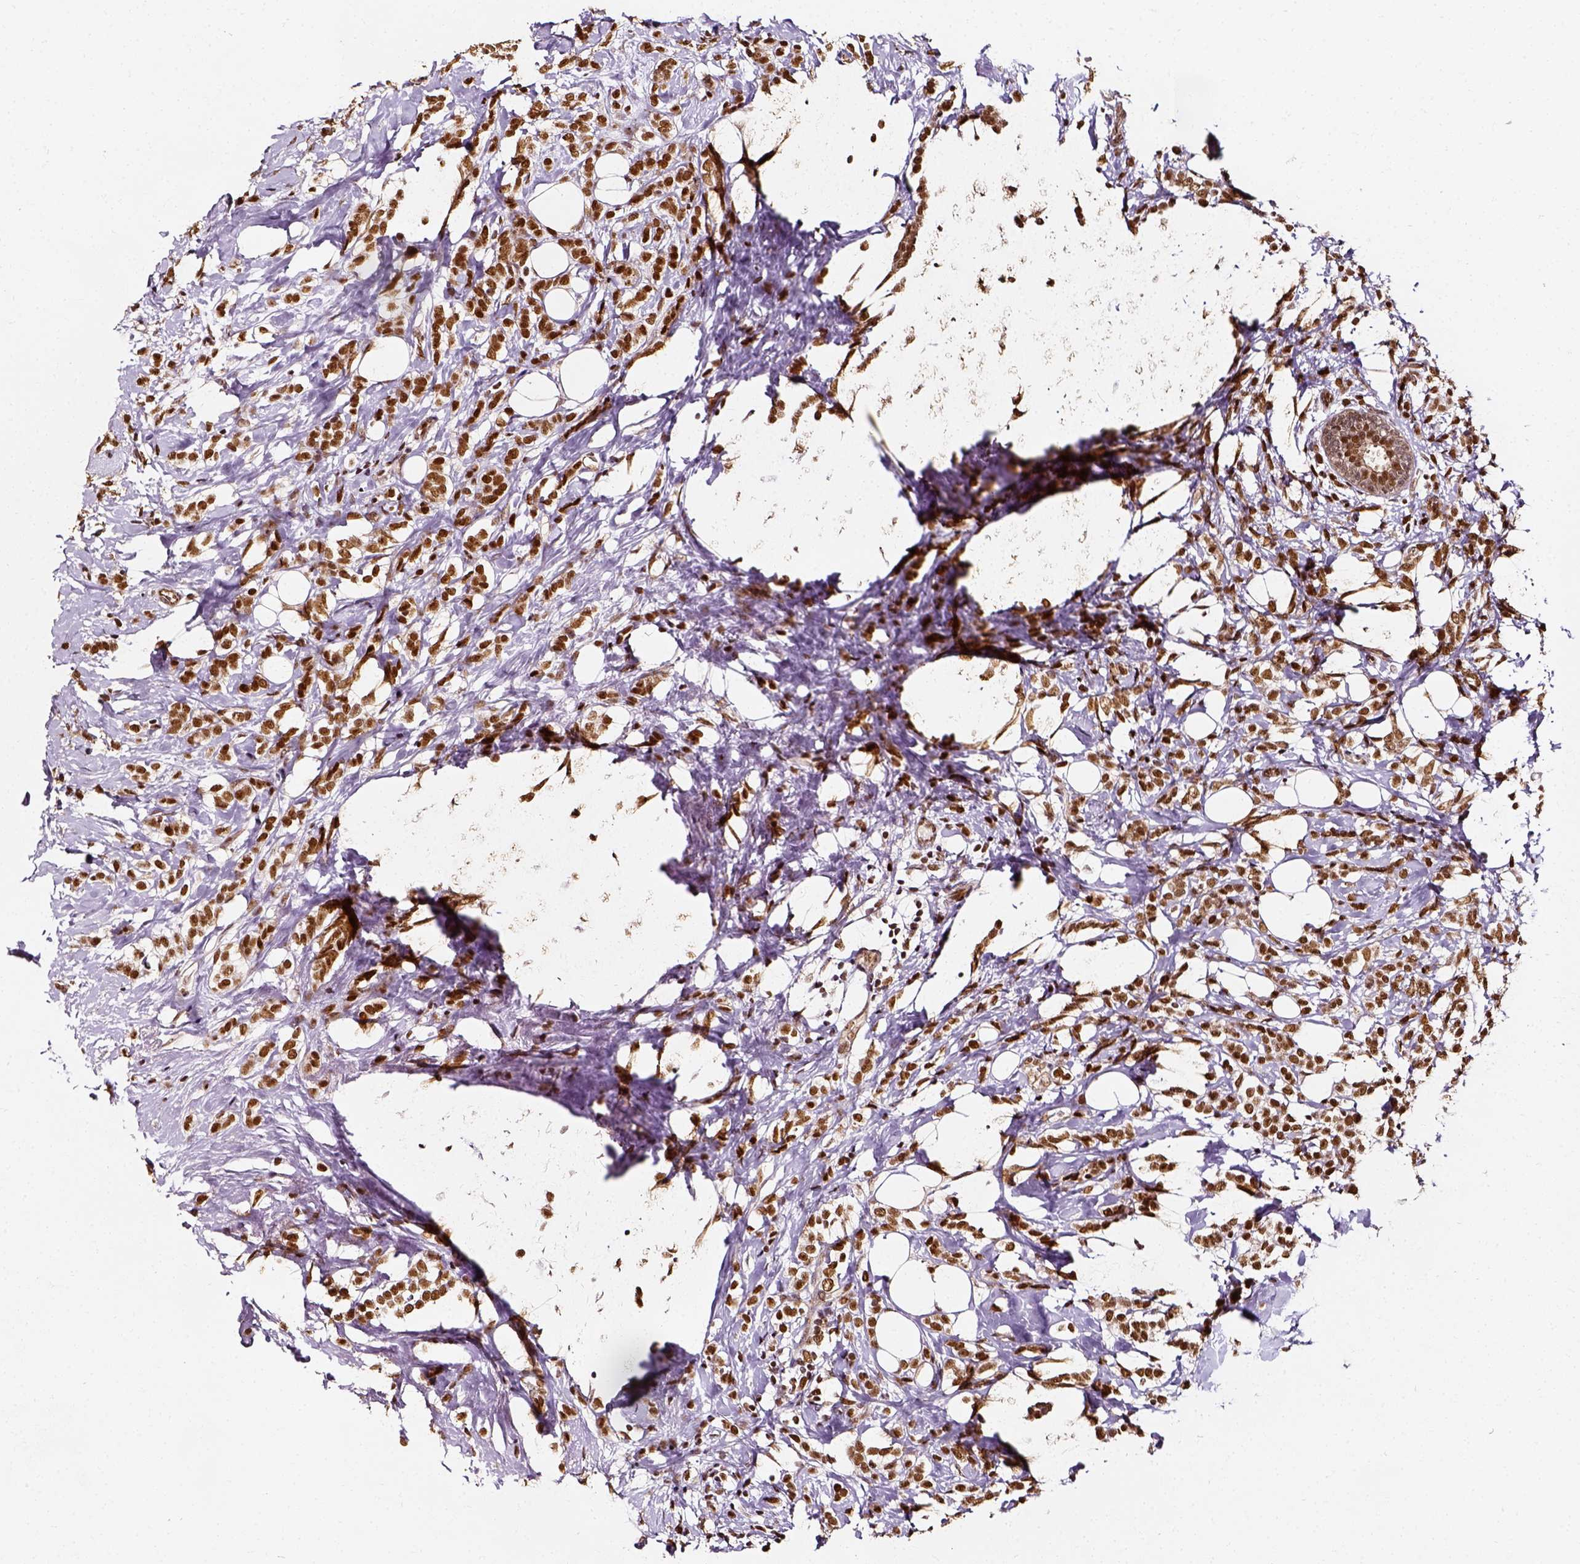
{"staining": {"intensity": "moderate", "quantity": ">75%", "location": "nuclear"}, "tissue": "breast cancer", "cell_type": "Tumor cells", "image_type": "cancer", "snomed": [{"axis": "morphology", "description": "Lobular carcinoma"}, {"axis": "topography", "description": "Breast"}], "caption": "The micrograph displays a brown stain indicating the presence of a protein in the nuclear of tumor cells in breast cancer. Nuclei are stained in blue.", "gene": "NACC1", "patient": {"sex": "female", "age": 49}}